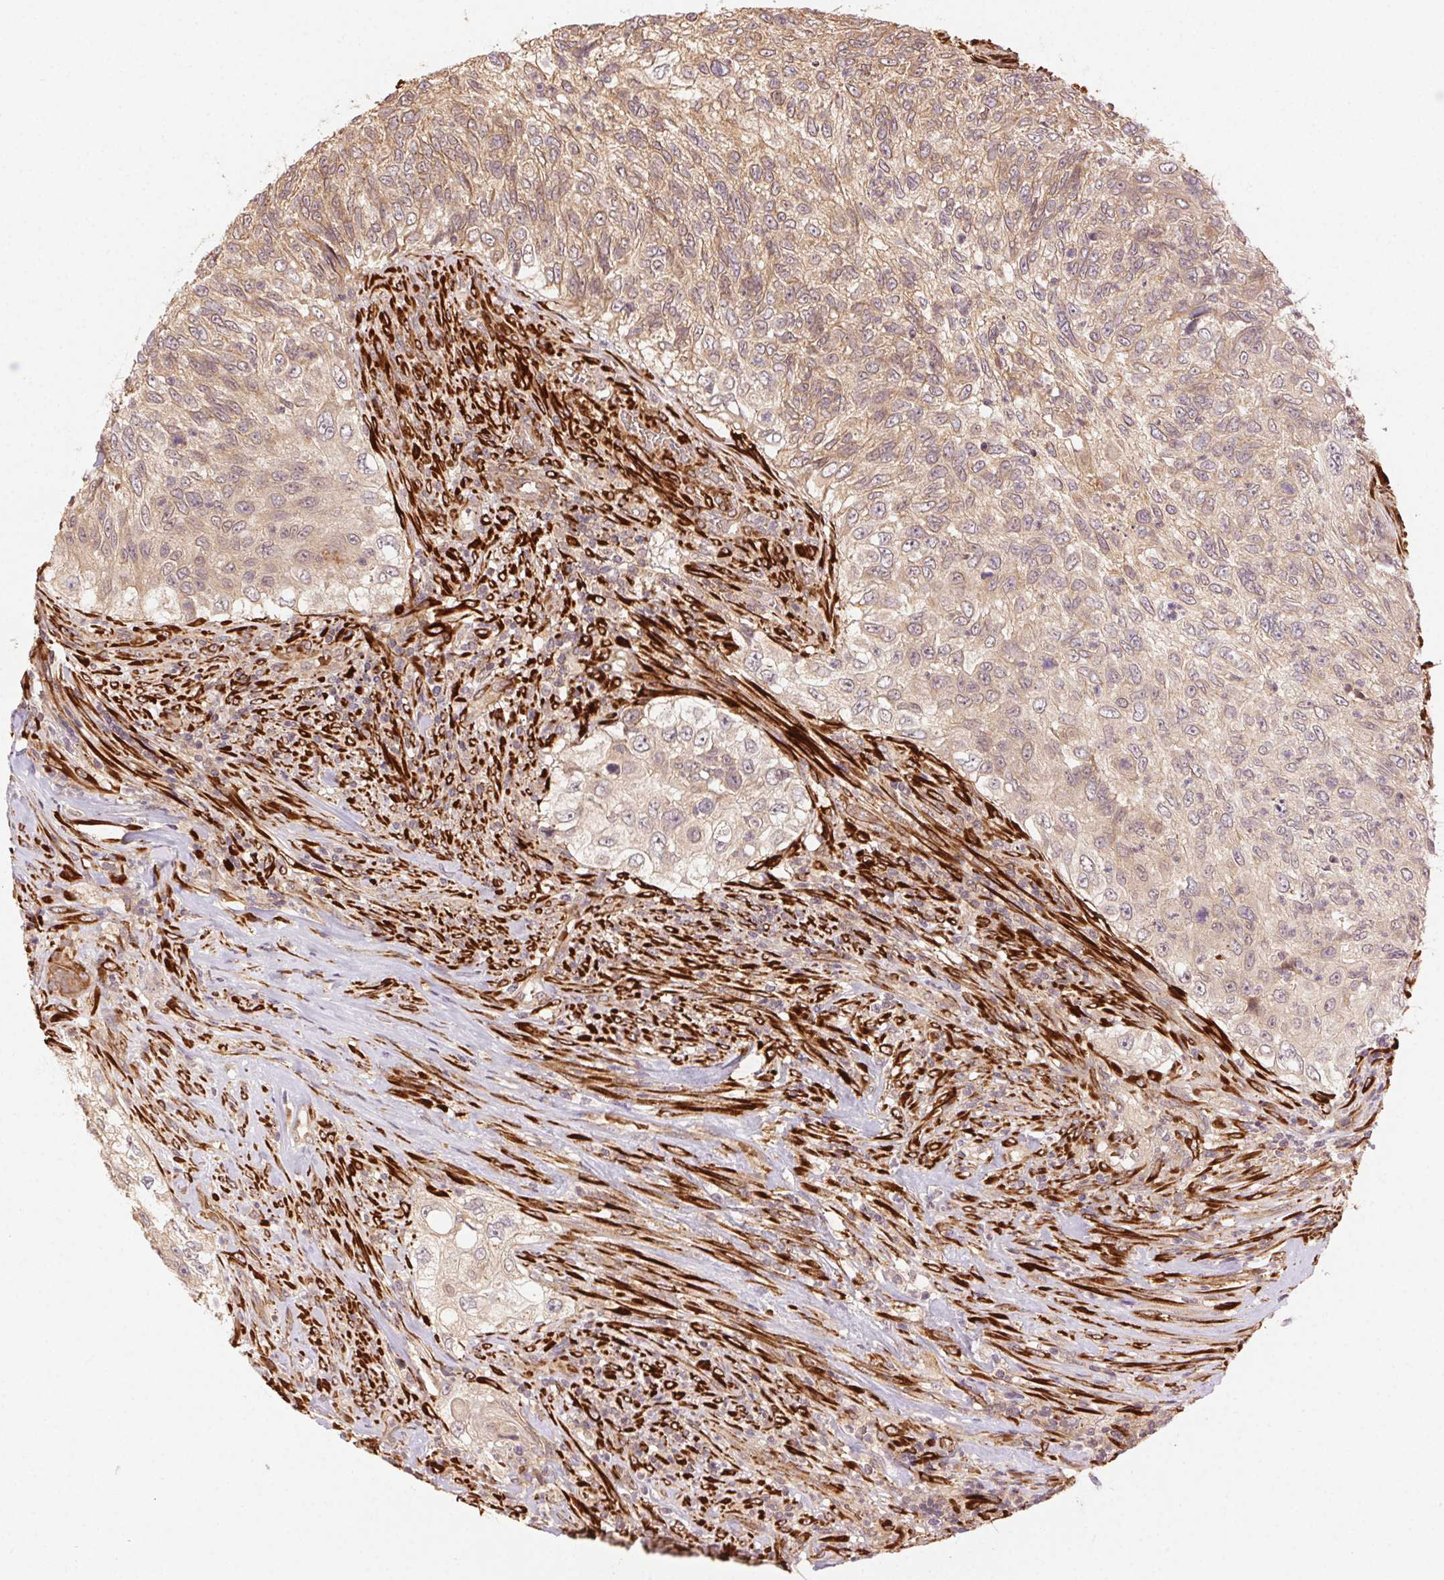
{"staining": {"intensity": "weak", "quantity": ">75%", "location": "cytoplasmic/membranous"}, "tissue": "urothelial cancer", "cell_type": "Tumor cells", "image_type": "cancer", "snomed": [{"axis": "morphology", "description": "Urothelial carcinoma, High grade"}, {"axis": "topography", "description": "Urinary bladder"}], "caption": "Urothelial cancer stained with immunohistochemistry (IHC) exhibits weak cytoplasmic/membranous staining in approximately >75% of tumor cells.", "gene": "KLHL15", "patient": {"sex": "female", "age": 60}}